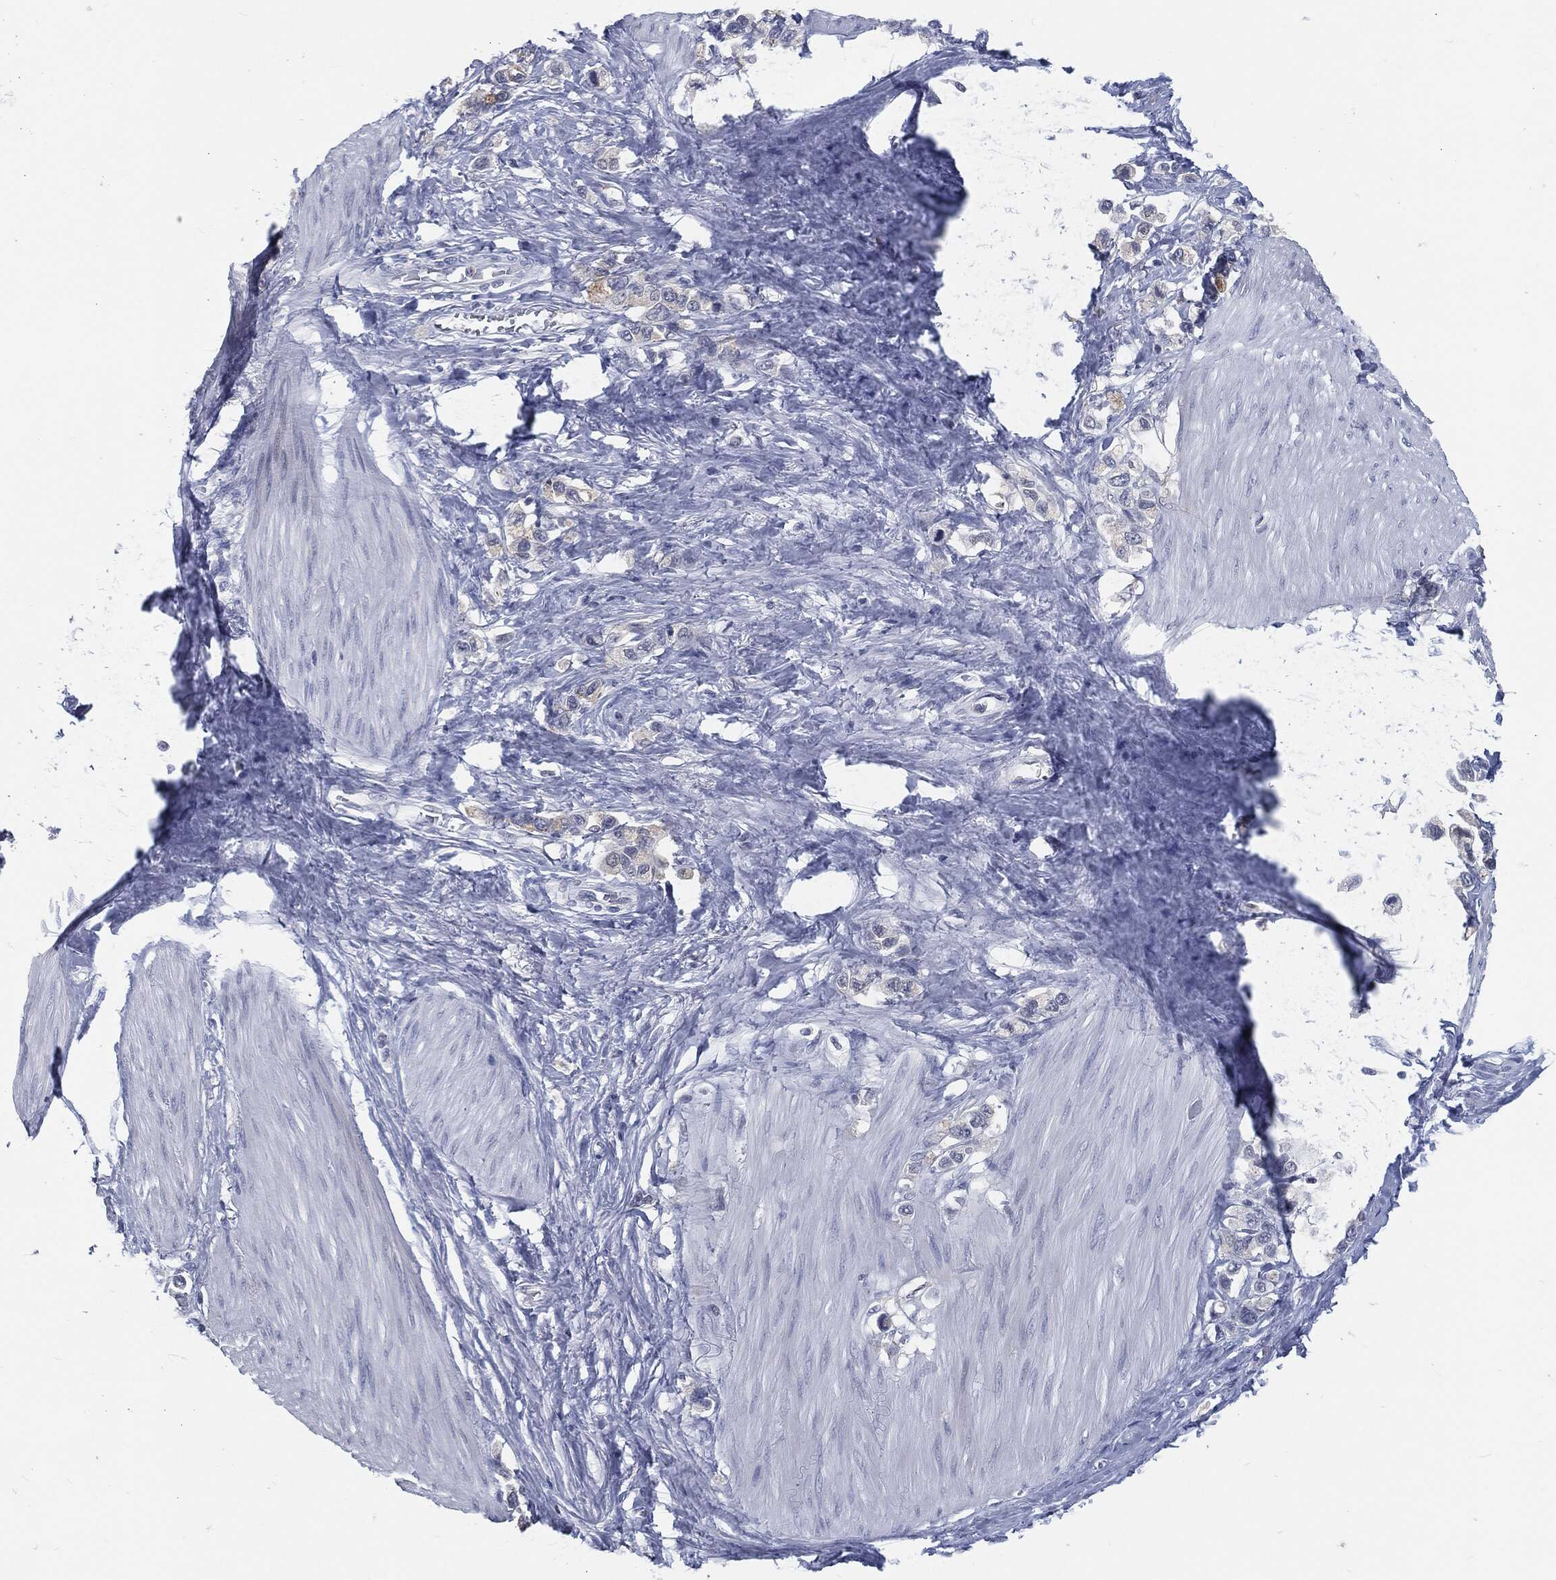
{"staining": {"intensity": "negative", "quantity": "none", "location": "none"}, "tissue": "stomach cancer", "cell_type": "Tumor cells", "image_type": "cancer", "snomed": [{"axis": "morphology", "description": "Normal tissue, NOS"}, {"axis": "morphology", "description": "Adenocarcinoma, NOS"}, {"axis": "morphology", "description": "Adenocarcinoma, High grade"}, {"axis": "topography", "description": "Stomach, upper"}, {"axis": "topography", "description": "Stomach"}], "caption": "High magnification brightfield microscopy of stomach cancer (adenocarcinoma) stained with DAB (brown) and counterstained with hematoxylin (blue): tumor cells show no significant expression.", "gene": "PROM1", "patient": {"sex": "female", "age": 65}}